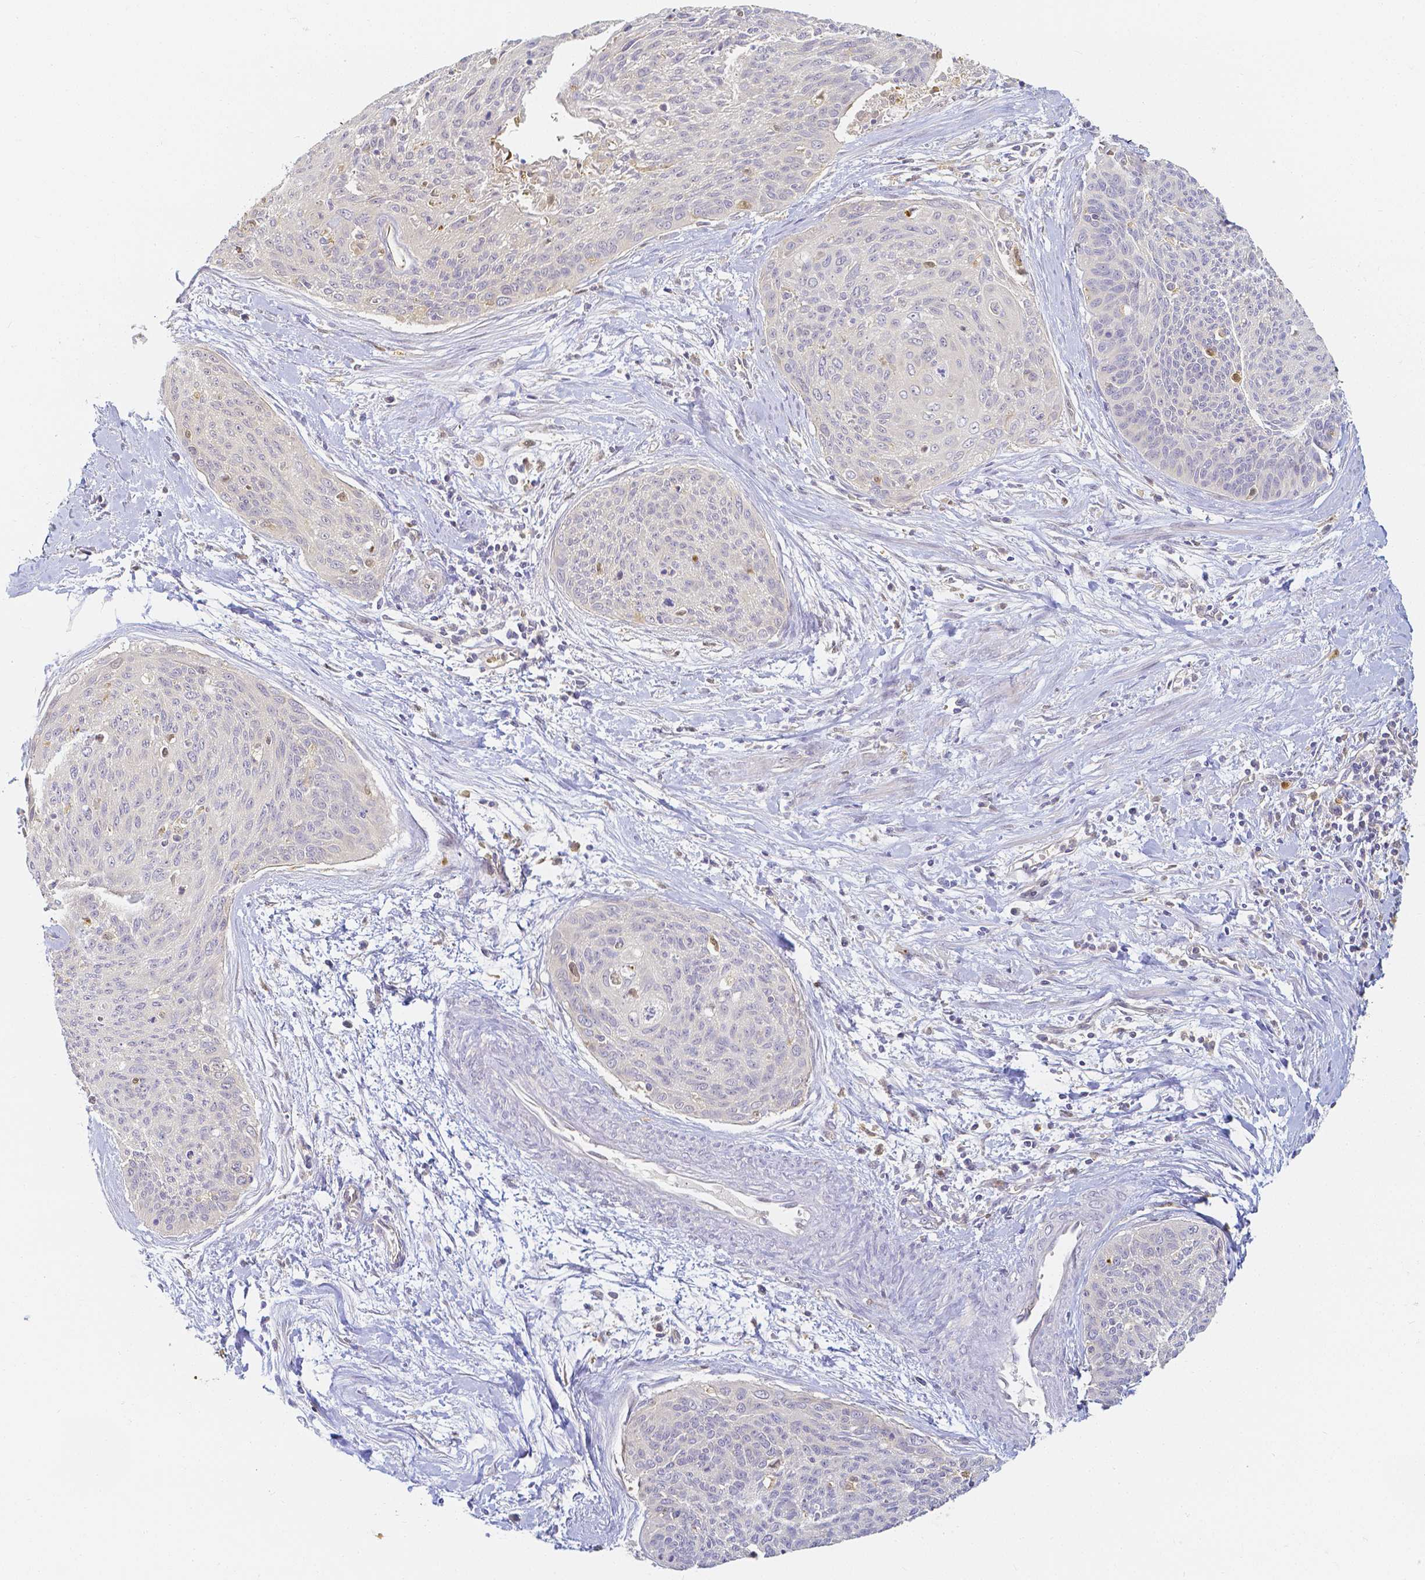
{"staining": {"intensity": "negative", "quantity": "none", "location": "none"}, "tissue": "cervical cancer", "cell_type": "Tumor cells", "image_type": "cancer", "snomed": [{"axis": "morphology", "description": "Squamous cell carcinoma, NOS"}, {"axis": "topography", "description": "Cervix"}], "caption": "Histopathology image shows no significant protein staining in tumor cells of cervical cancer.", "gene": "KCNH1", "patient": {"sex": "female", "age": 55}}